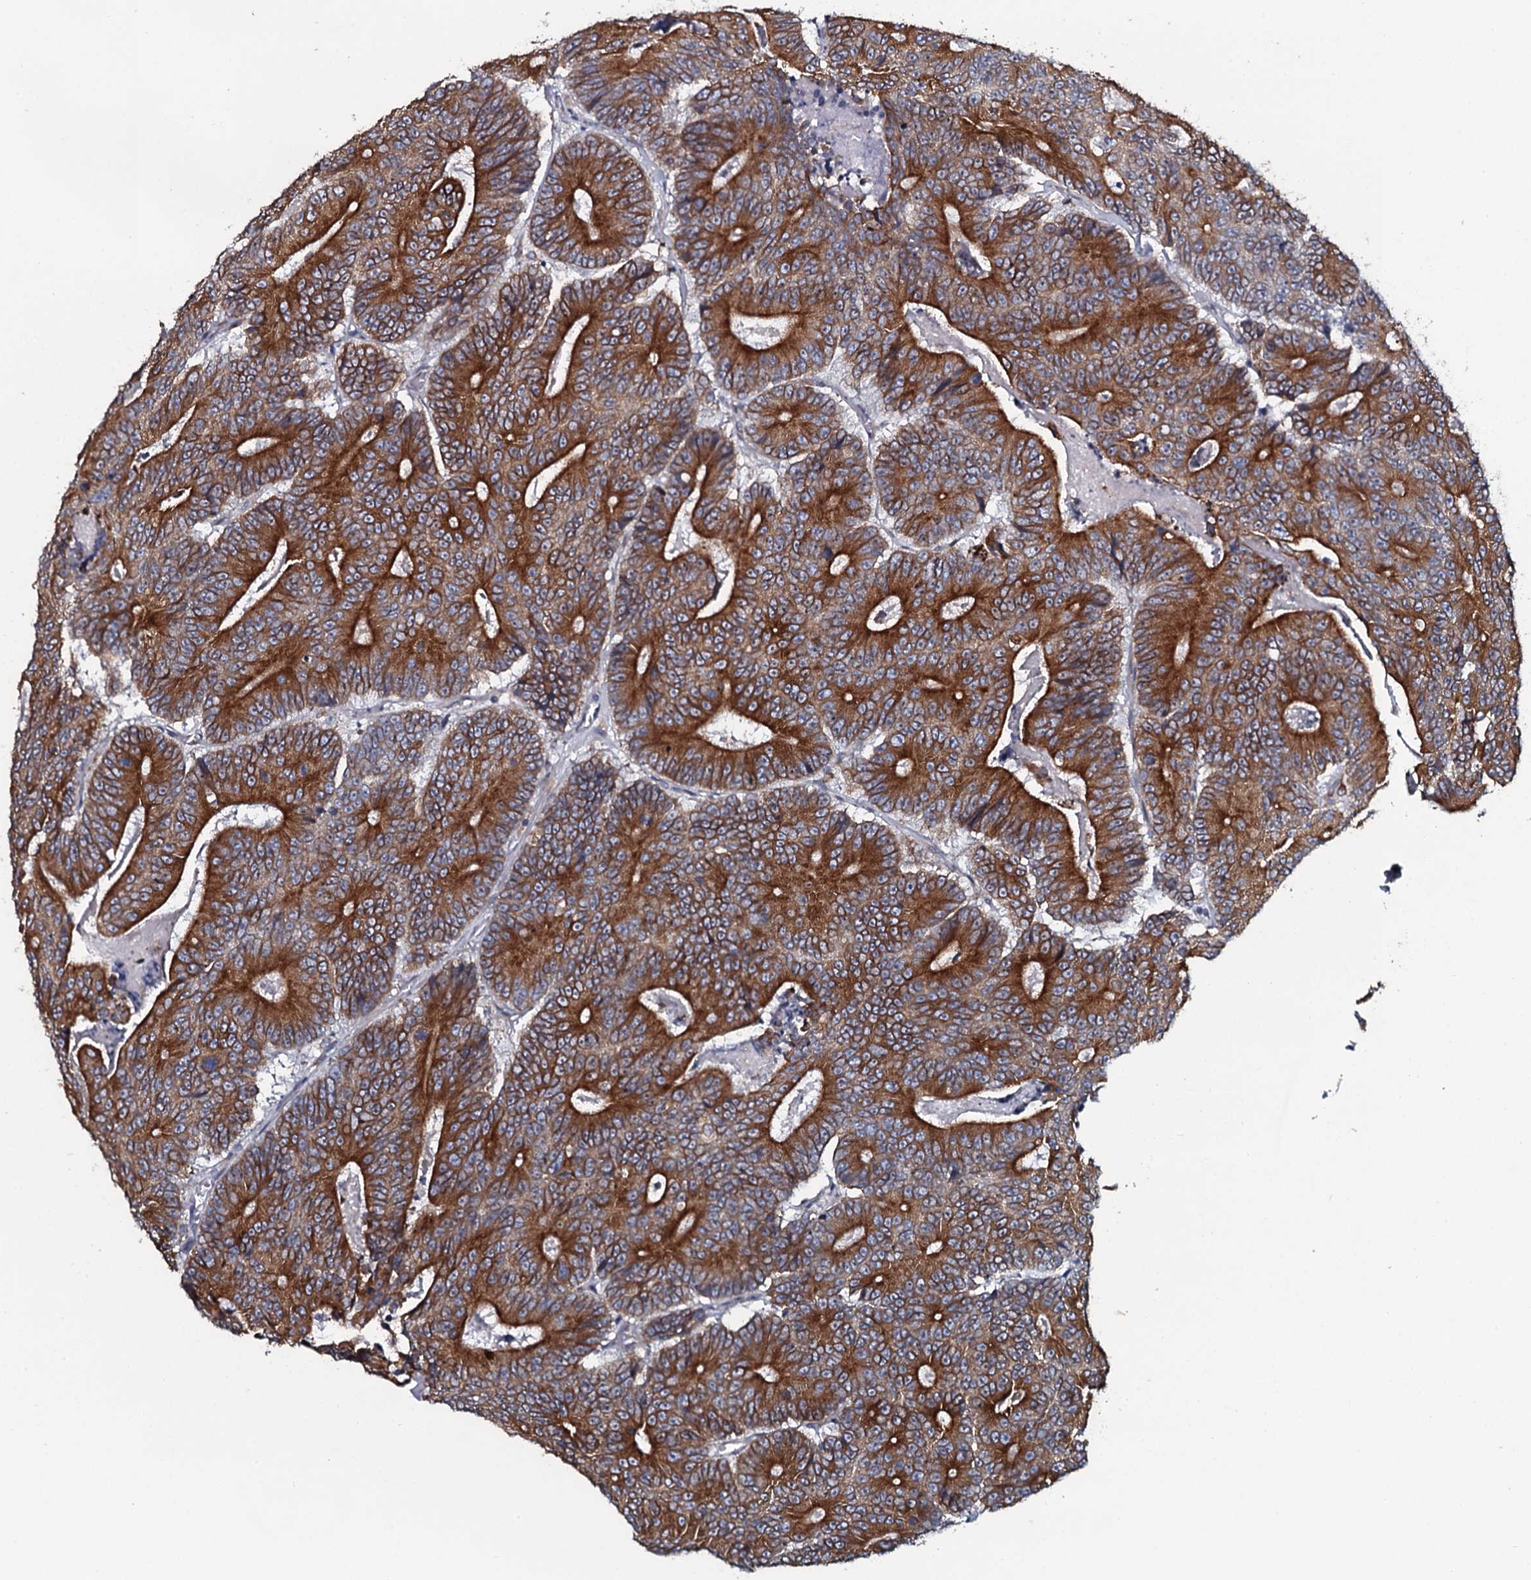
{"staining": {"intensity": "strong", "quantity": ">75%", "location": "cytoplasmic/membranous"}, "tissue": "colorectal cancer", "cell_type": "Tumor cells", "image_type": "cancer", "snomed": [{"axis": "morphology", "description": "Adenocarcinoma, NOS"}, {"axis": "topography", "description": "Colon"}], "caption": "High-power microscopy captured an immunohistochemistry photomicrograph of colorectal adenocarcinoma, revealing strong cytoplasmic/membranous positivity in approximately >75% of tumor cells. (DAB (3,3'-diaminobenzidine) IHC, brown staining for protein, blue staining for nuclei).", "gene": "TMEM151A", "patient": {"sex": "male", "age": 83}}